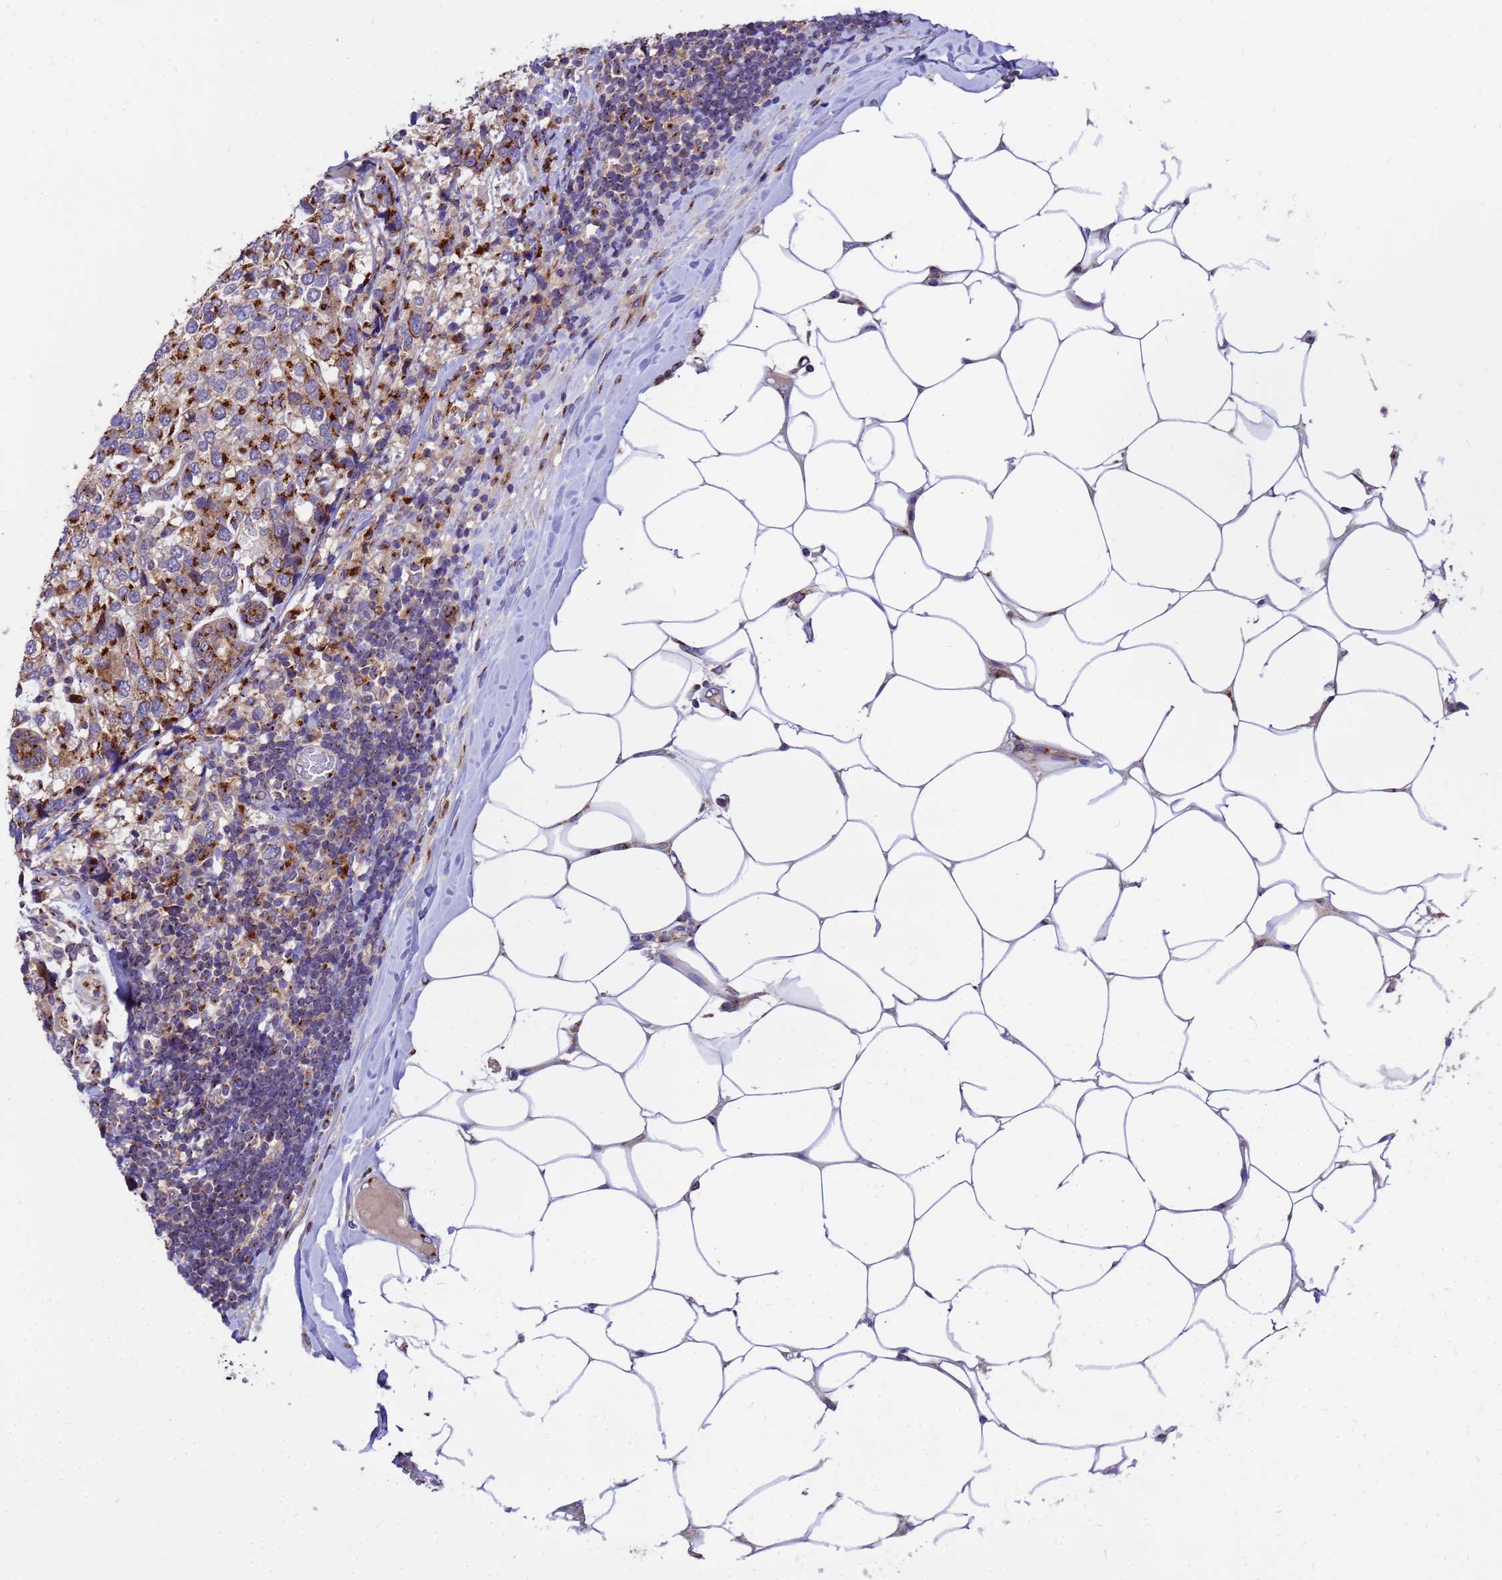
{"staining": {"intensity": "strong", "quantity": ">75%", "location": "cytoplasmic/membranous"}, "tissue": "breast cancer", "cell_type": "Tumor cells", "image_type": "cancer", "snomed": [{"axis": "morphology", "description": "Lobular carcinoma"}, {"axis": "topography", "description": "Breast"}], "caption": "Immunohistochemical staining of breast lobular carcinoma shows strong cytoplasmic/membranous protein staining in approximately >75% of tumor cells.", "gene": "HPS3", "patient": {"sex": "female", "age": 59}}